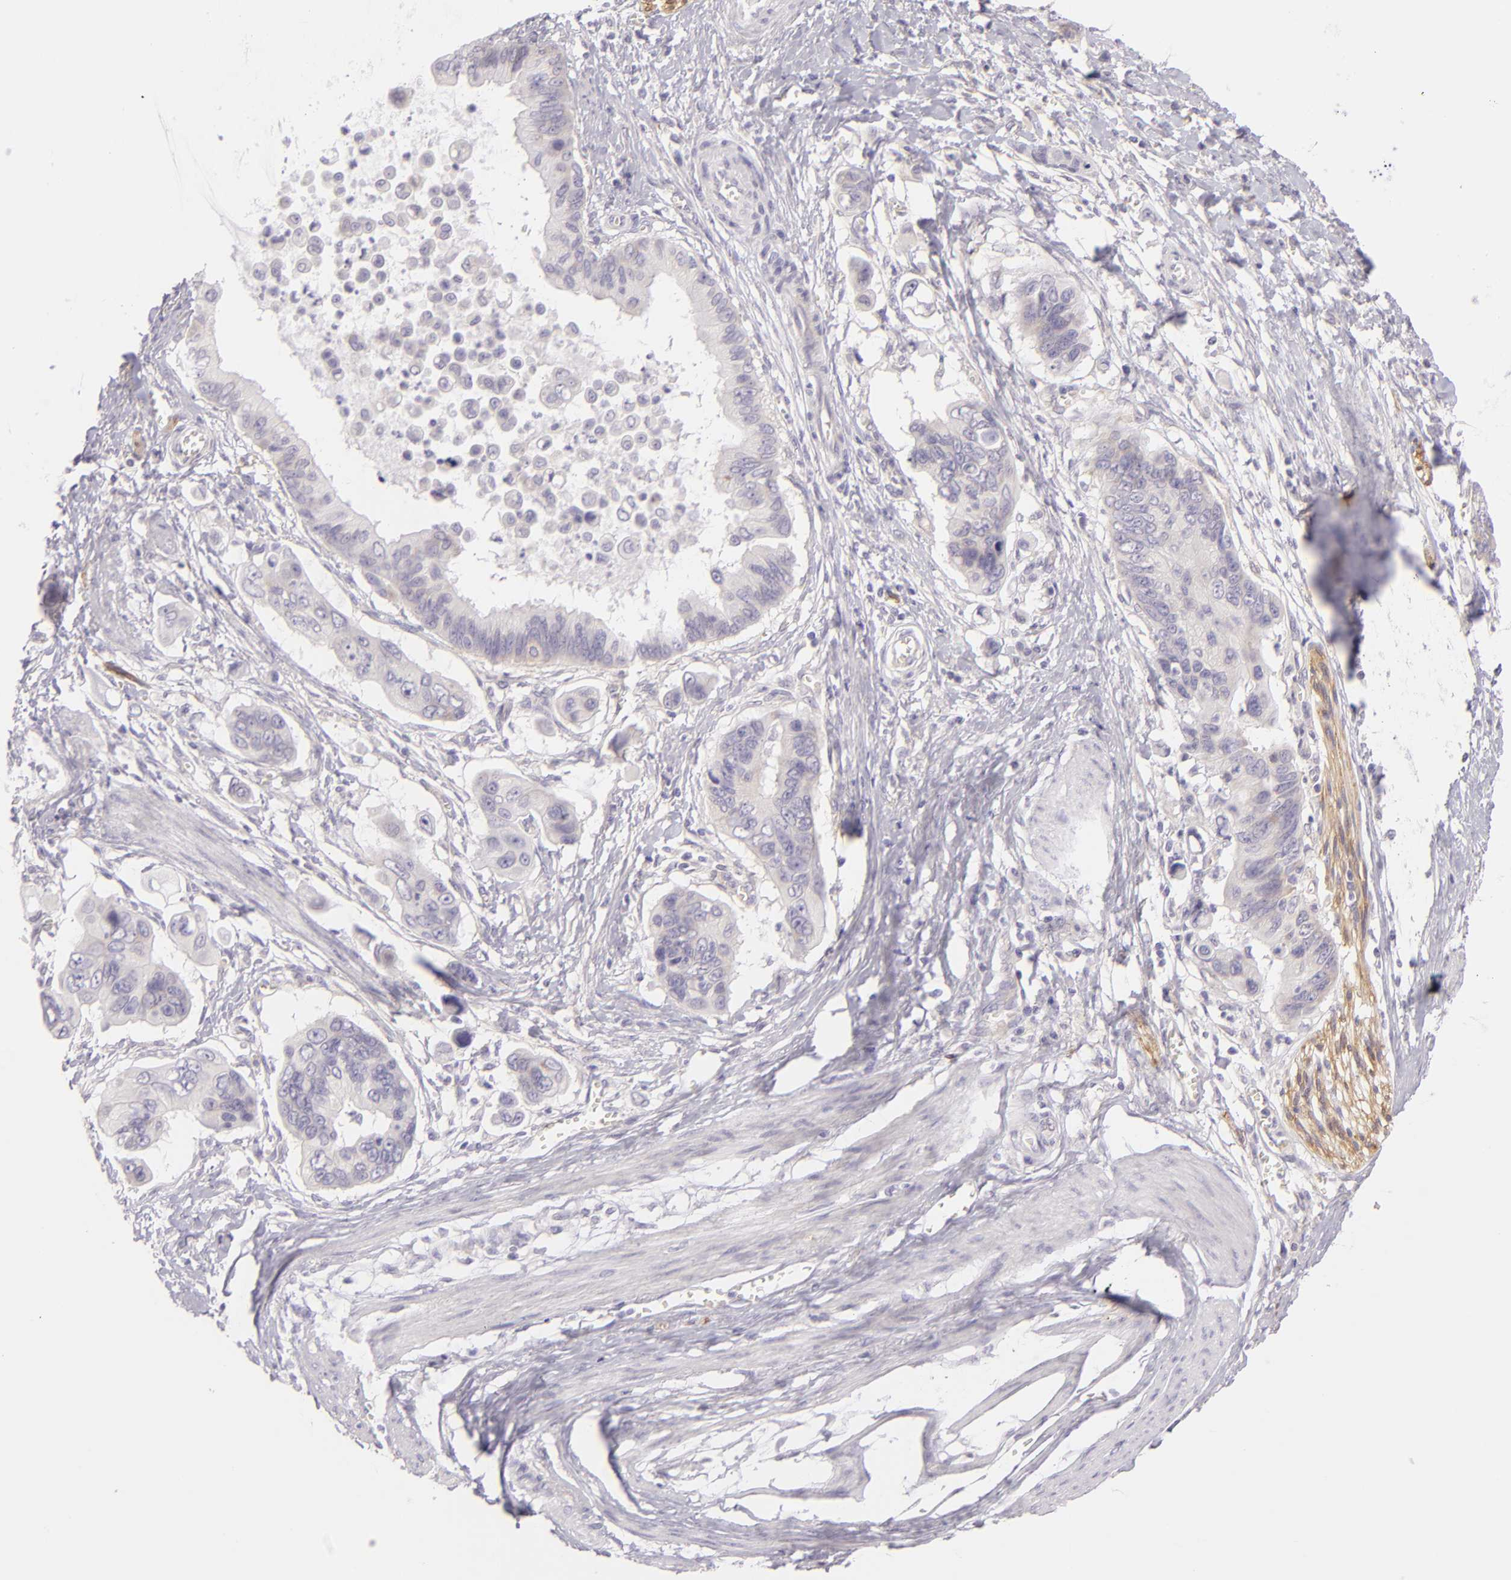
{"staining": {"intensity": "negative", "quantity": "none", "location": "none"}, "tissue": "stomach cancer", "cell_type": "Tumor cells", "image_type": "cancer", "snomed": [{"axis": "morphology", "description": "Adenocarcinoma, NOS"}, {"axis": "topography", "description": "Stomach, upper"}], "caption": "Immunohistochemical staining of stomach adenocarcinoma displays no significant staining in tumor cells.", "gene": "ZC3H7B", "patient": {"sex": "male", "age": 80}}